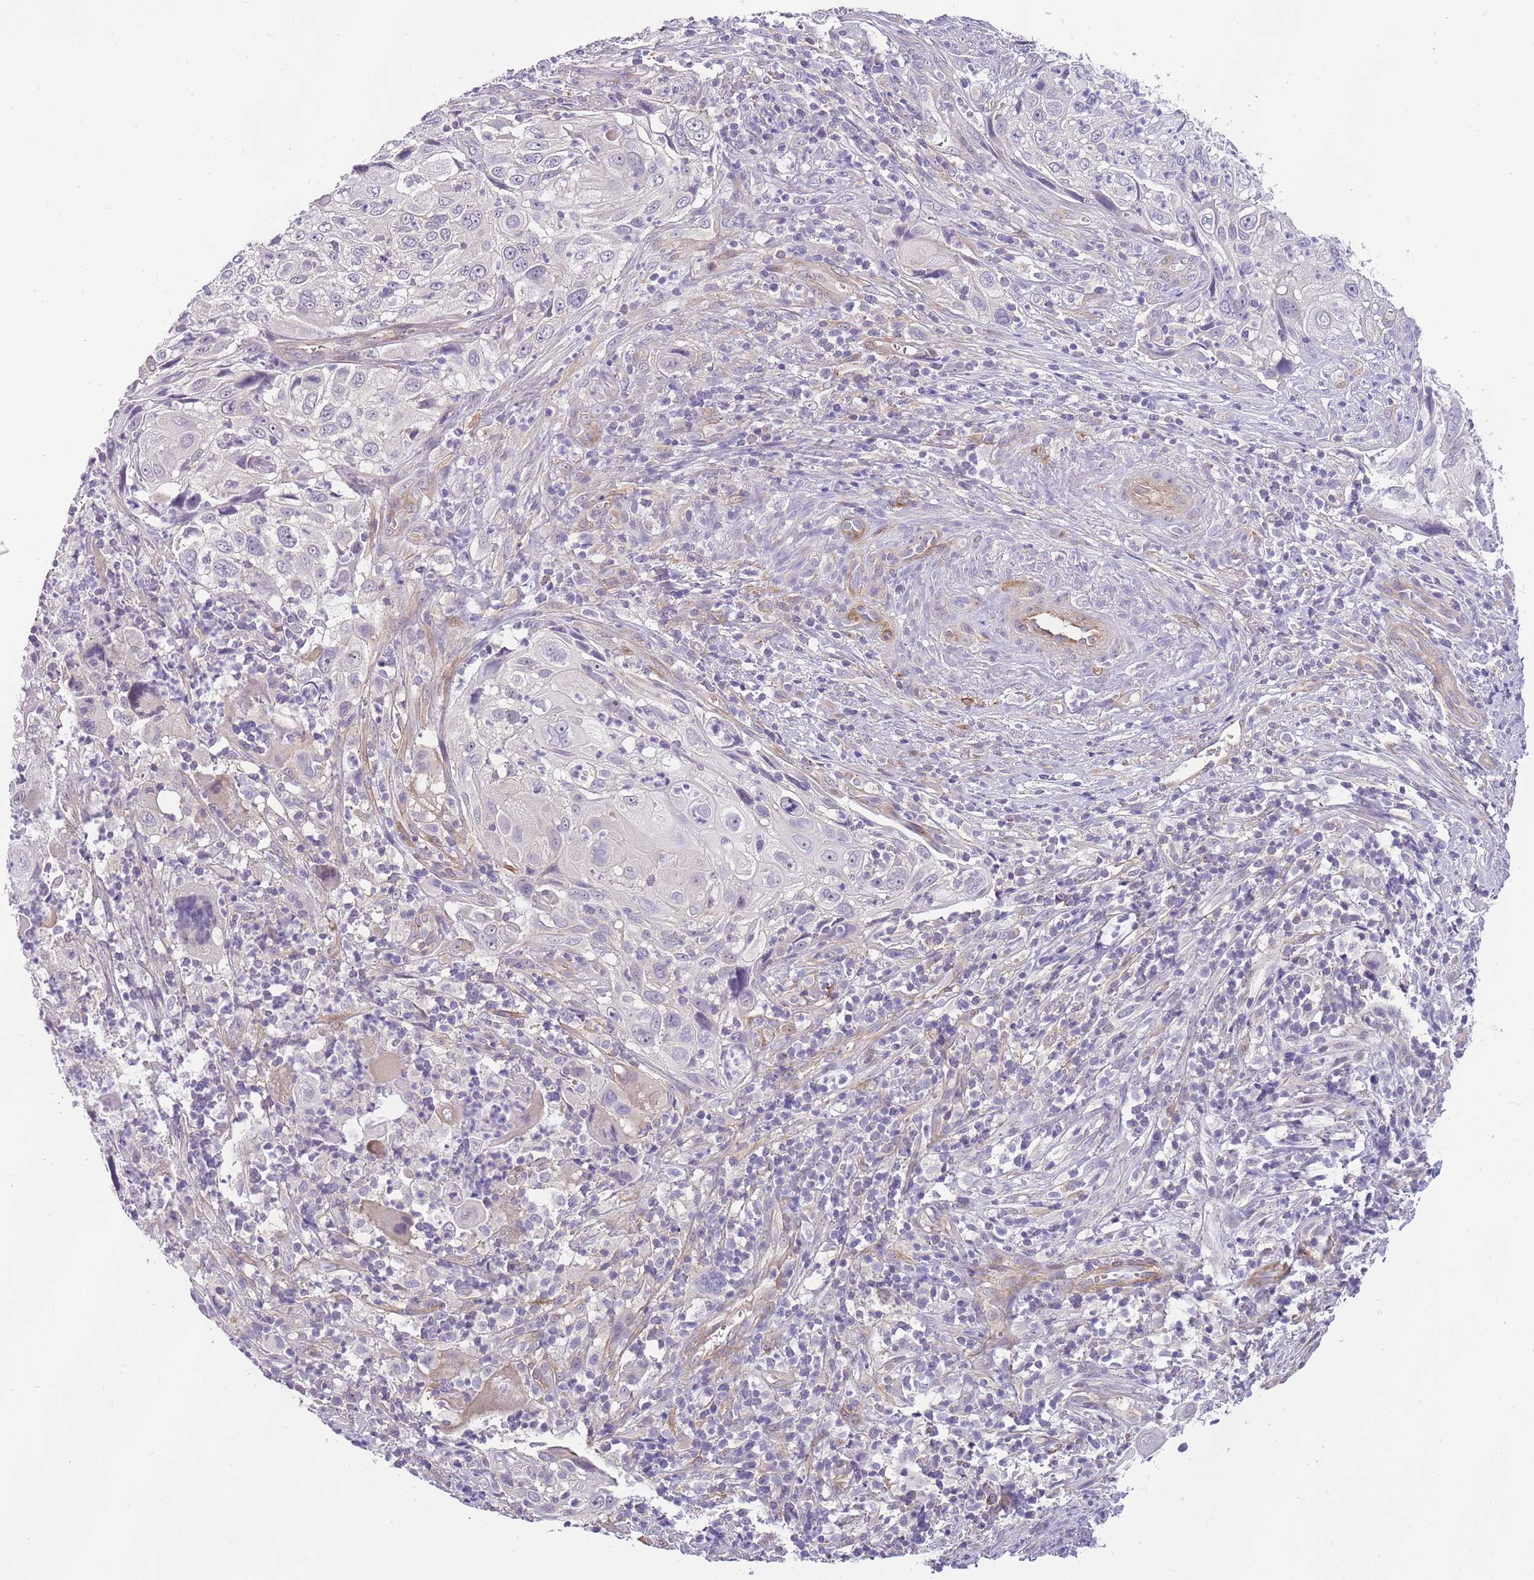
{"staining": {"intensity": "negative", "quantity": "none", "location": "none"}, "tissue": "cervical cancer", "cell_type": "Tumor cells", "image_type": "cancer", "snomed": [{"axis": "morphology", "description": "Squamous cell carcinoma, NOS"}, {"axis": "topography", "description": "Cervix"}], "caption": "This is an IHC photomicrograph of human squamous cell carcinoma (cervical). There is no positivity in tumor cells.", "gene": "RFK", "patient": {"sex": "female", "age": 70}}